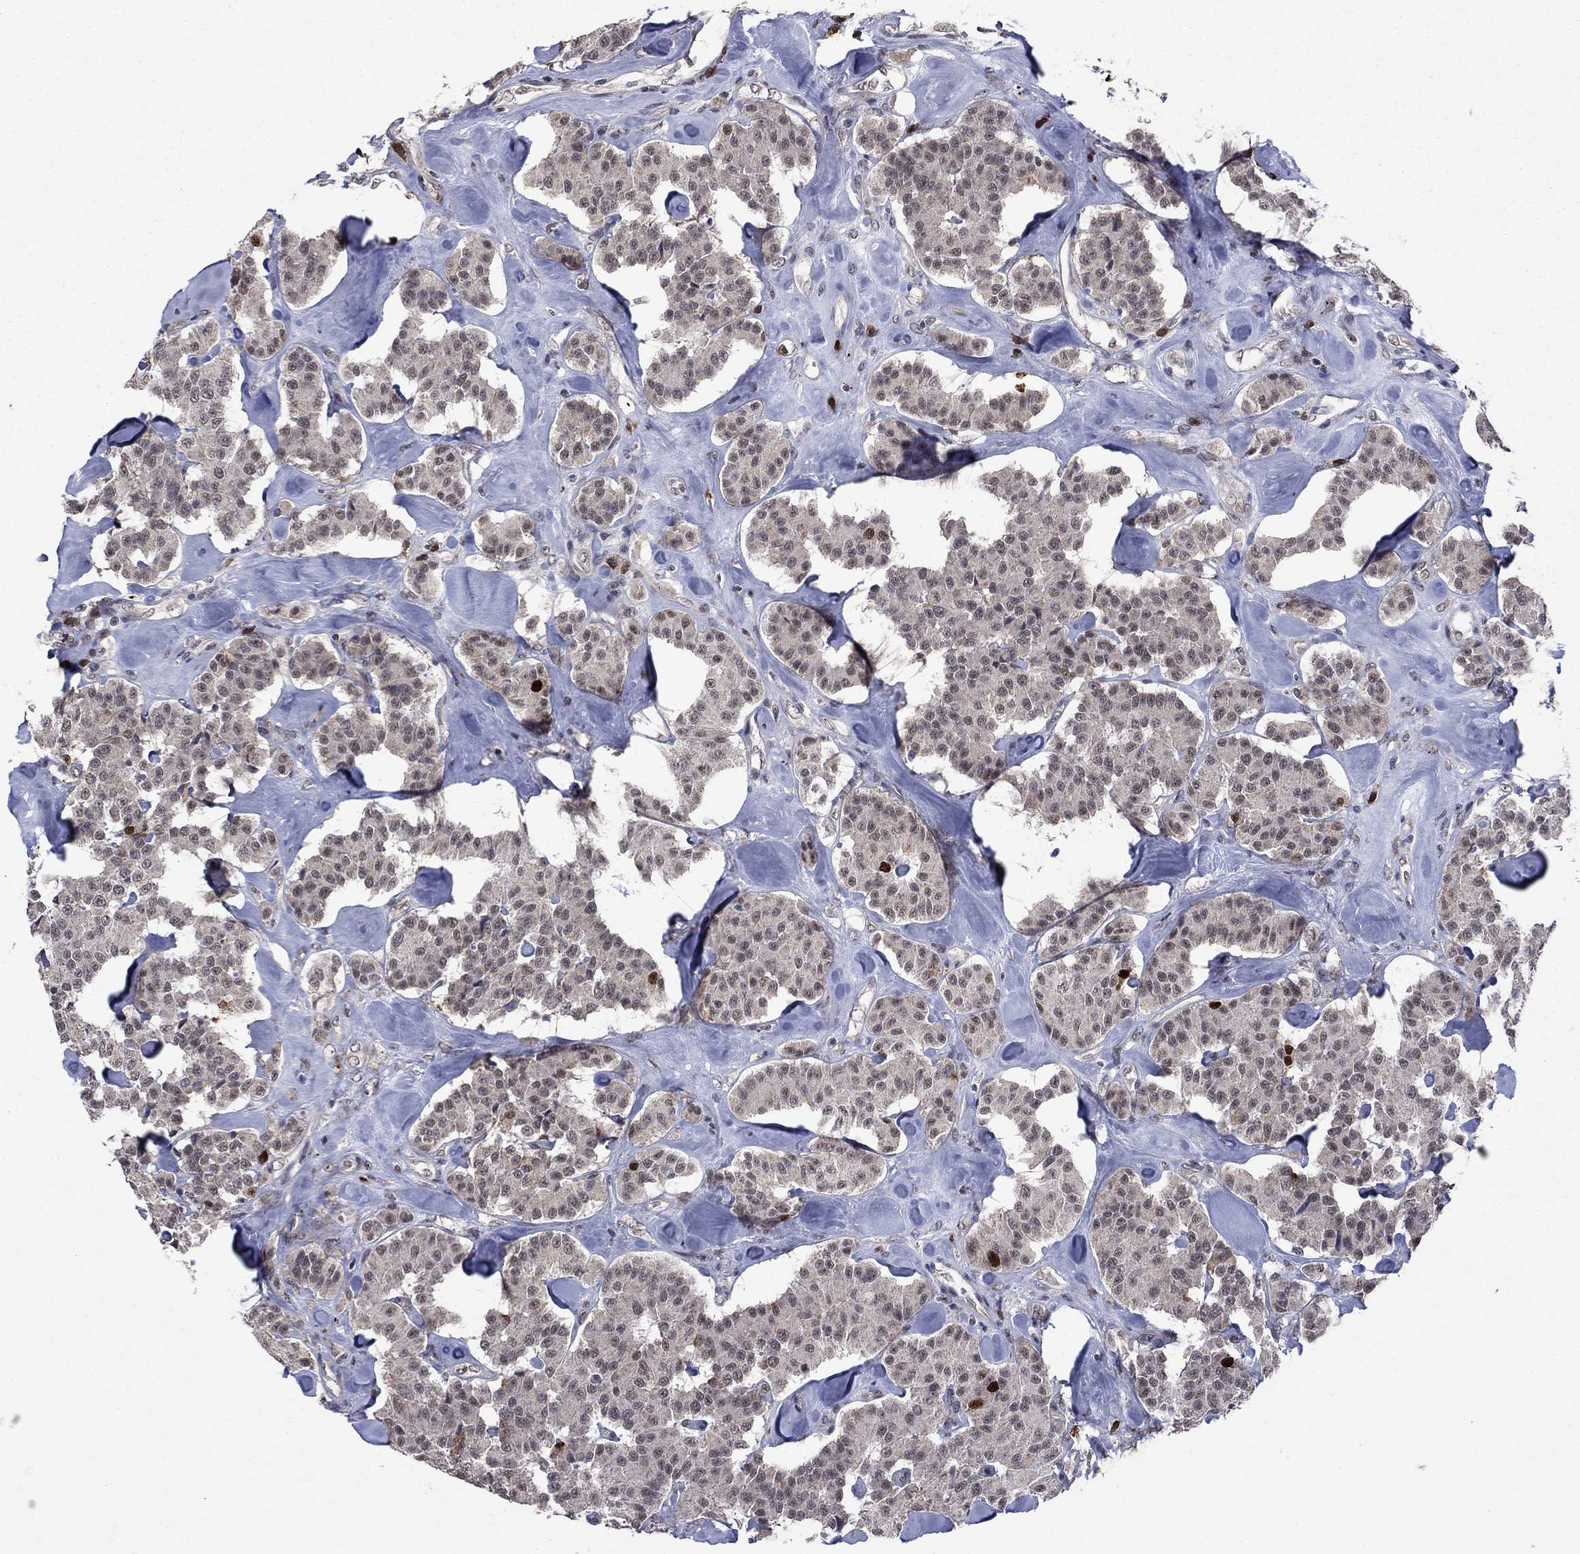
{"staining": {"intensity": "strong", "quantity": "<25%", "location": "nuclear"}, "tissue": "carcinoid", "cell_type": "Tumor cells", "image_type": "cancer", "snomed": [{"axis": "morphology", "description": "Carcinoid, malignant, NOS"}, {"axis": "topography", "description": "Pancreas"}], "caption": "This is a micrograph of immunohistochemistry staining of carcinoid, which shows strong expression in the nuclear of tumor cells.", "gene": "CDCA5", "patient": {"sex": "male", "age": 41}}